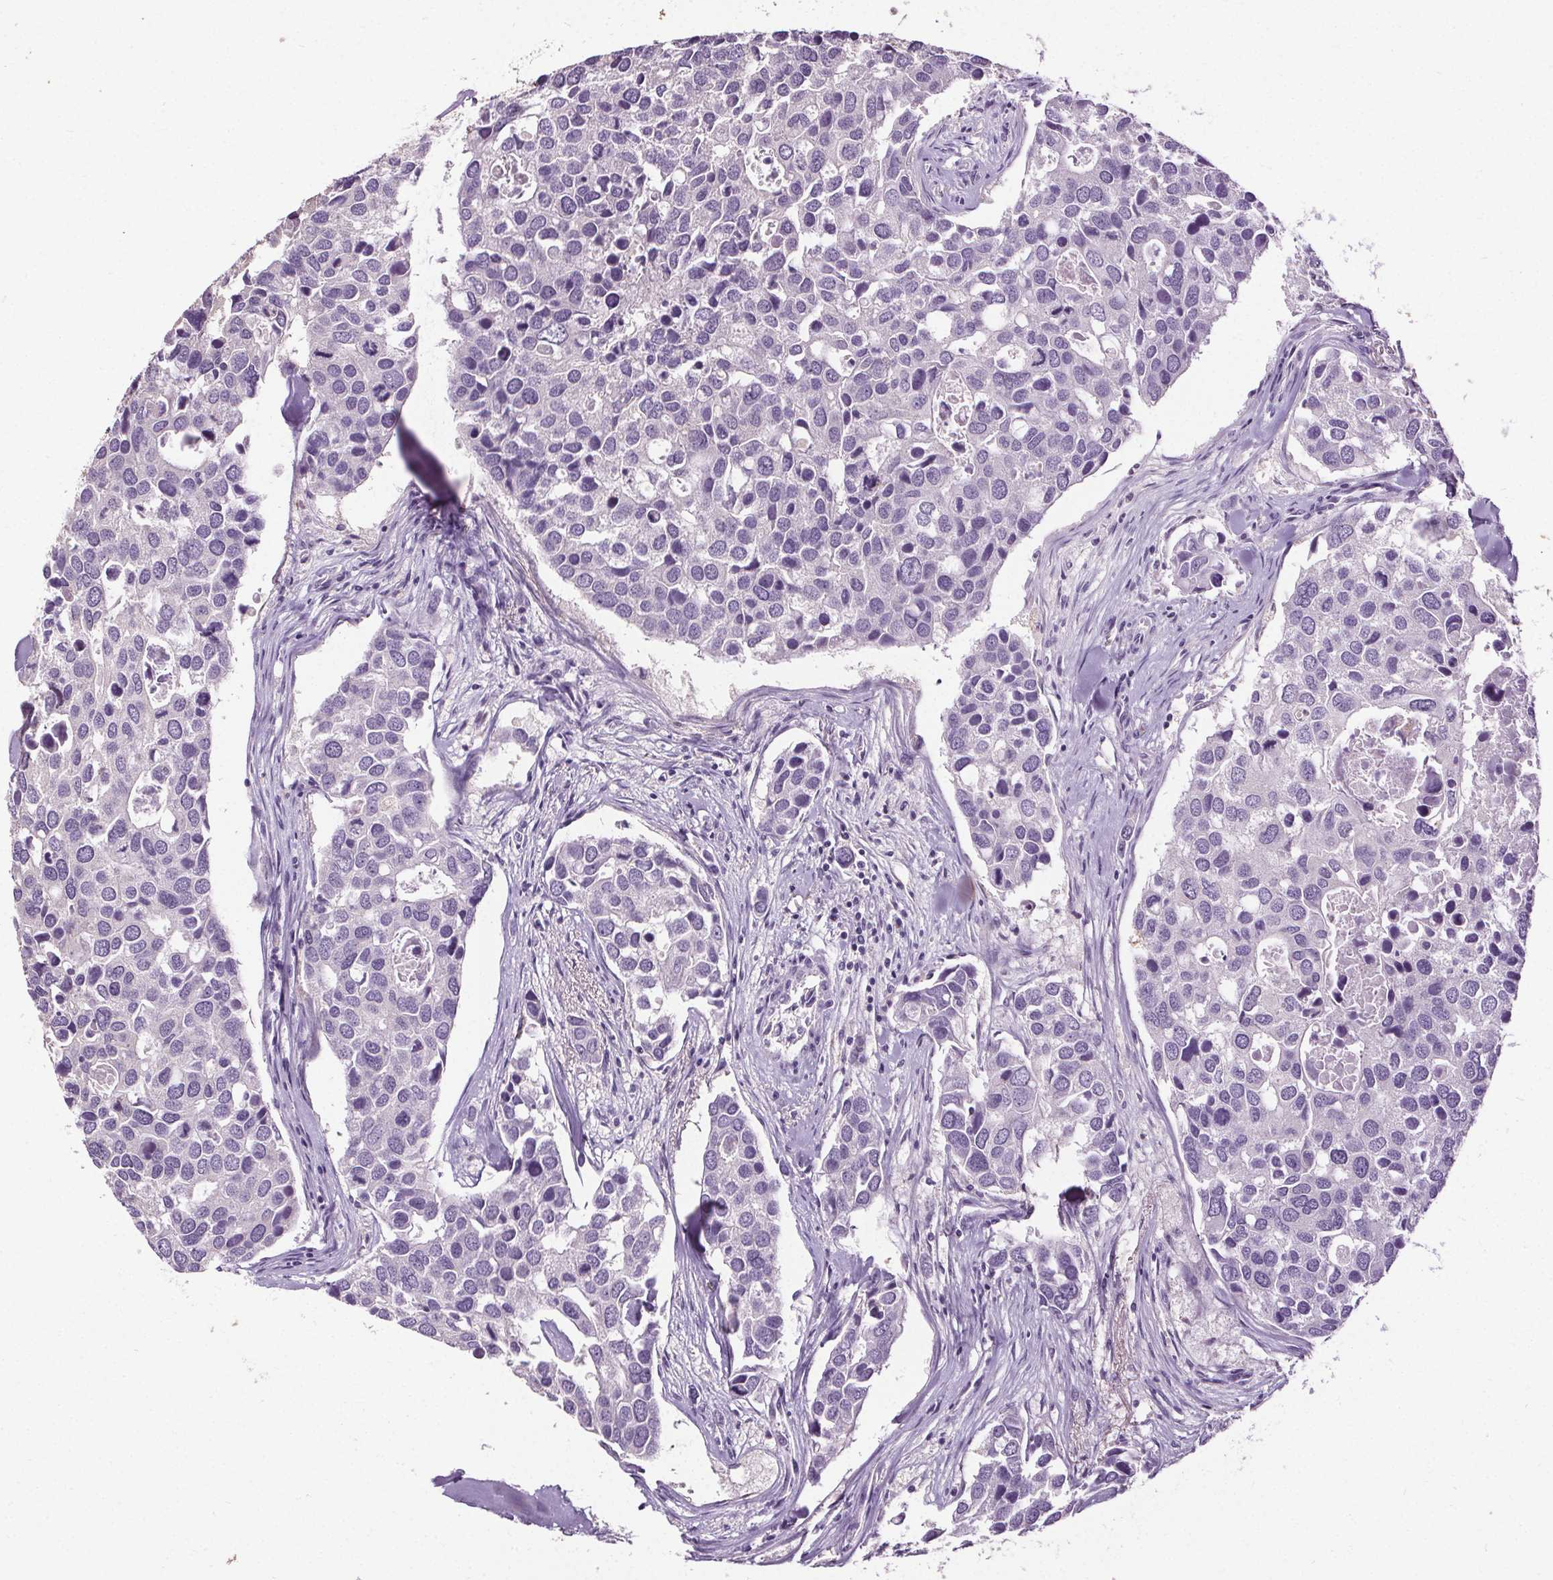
{"staining": {"intensity": "negative", "quantity": "none", "location": "none"}, "tissue": "breast cancer", "cell_type": "Tumor cells", "image_type": "cancer", "snomed": [{"axis": "morphology", "description": "Duct carcinoma"}, {"axis": "topography", "description": "Breast"}], "caption": "Immunohistochemistry (IHC) of human breast cancer demonstrates no positivity in tumor cells.", "gene": "GPIHBP1", "patient": {"sex": "female", "age": 83}}